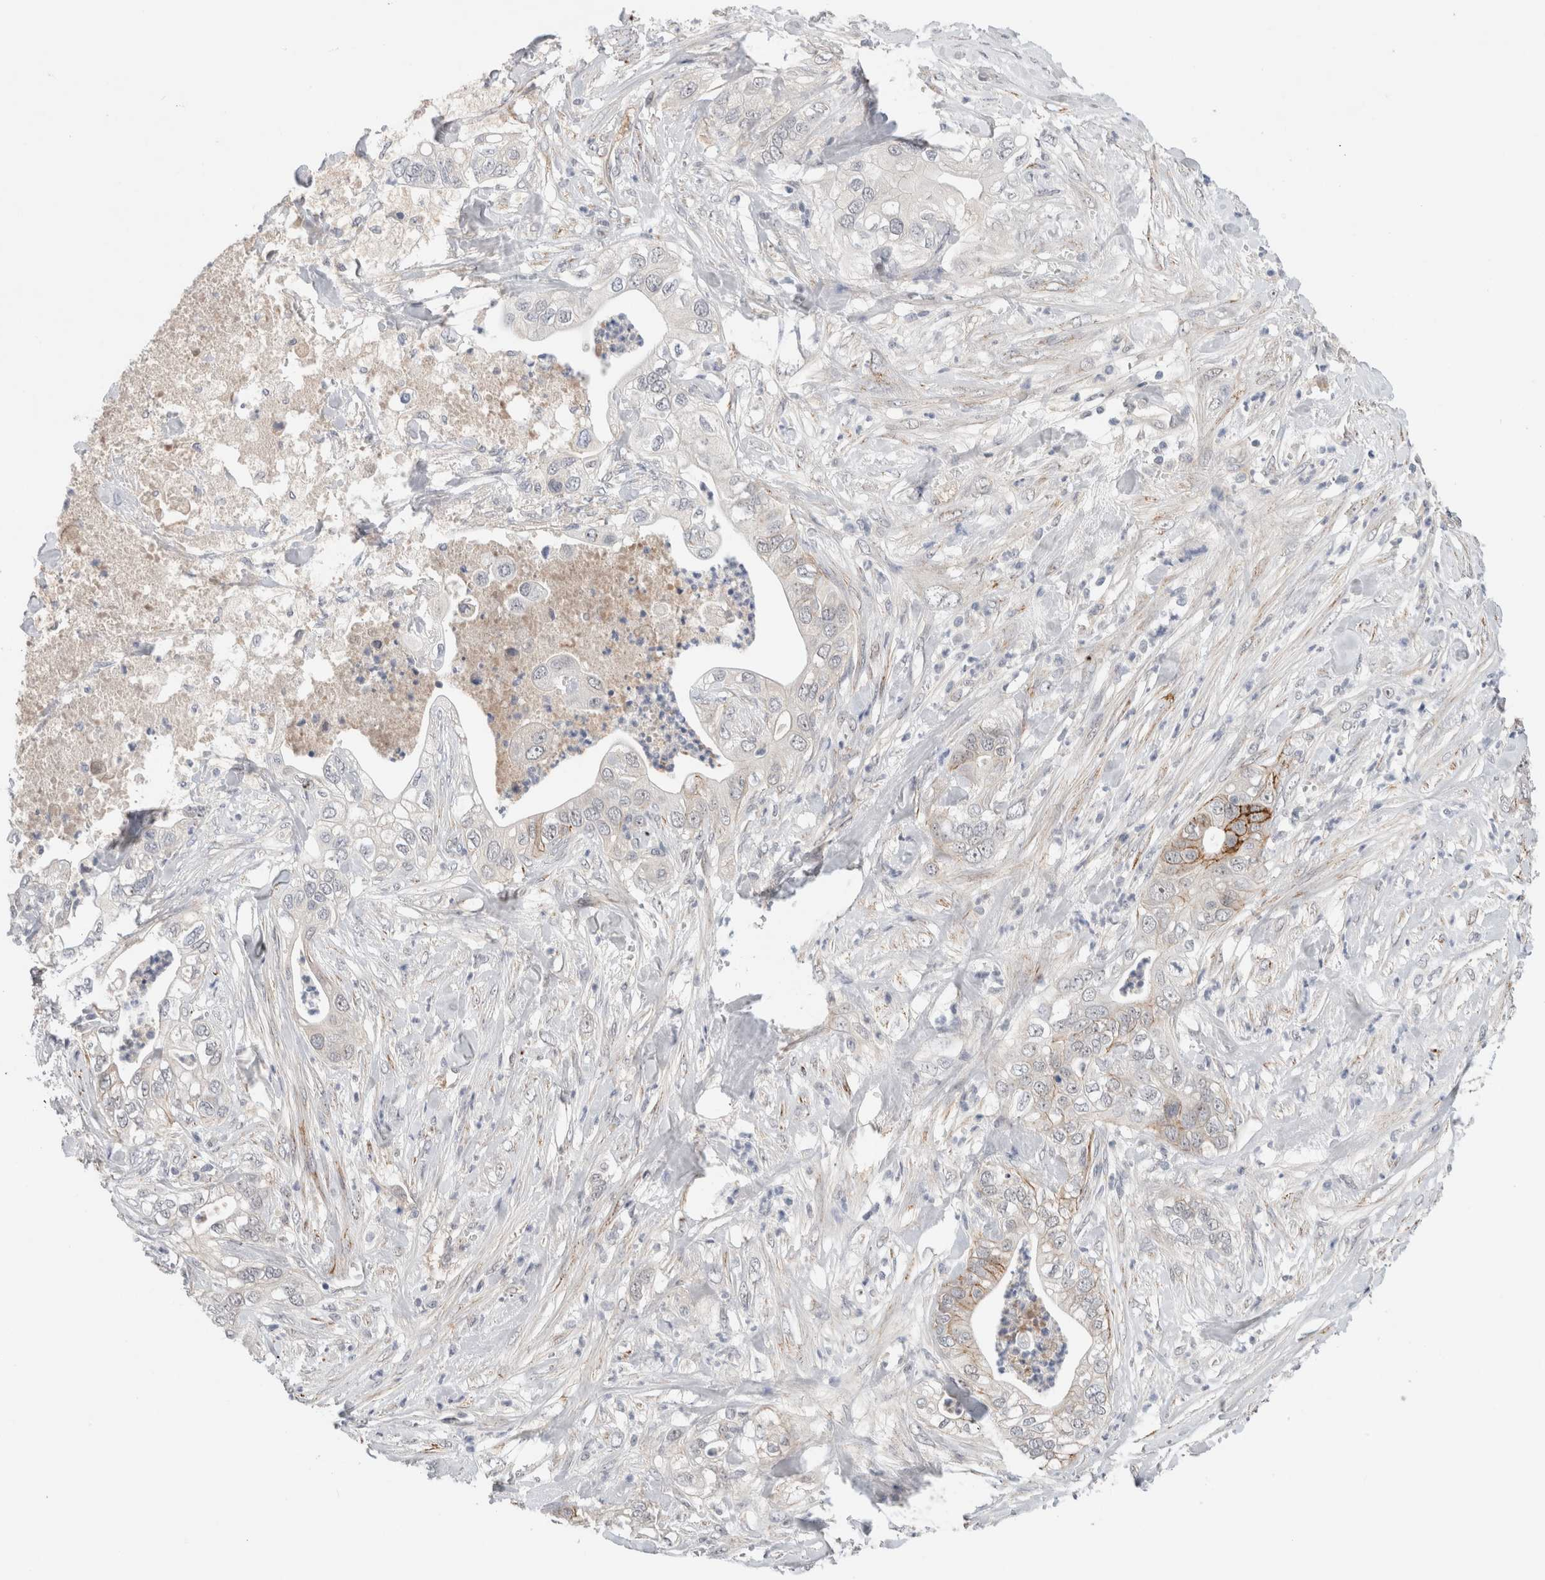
{"staining": {"intensity": "strong", "quantity": "<25%", "location": "cytoplasmic/membranous"}, "tissue": "pancreatic cancer", "cell_type": "Tumor cells", "image_type": "cancer", "snomed": [{"axis": "morphology", "description": "Adenocarcinoma, NOS"}, {"axis": "topography", "description": "Pancreas"}], "caption": "Strong cytoplasmic/membranous positivity is present in approximately <25% of tumor cells in adenocarcinoma (pancreatic). Using DAB (brown) and hematoxylin (blue) stains, captured at high magnification using brightfield microscopy.", "gene": "HCN3", "patient": {"sex": "female", "age": 78}}